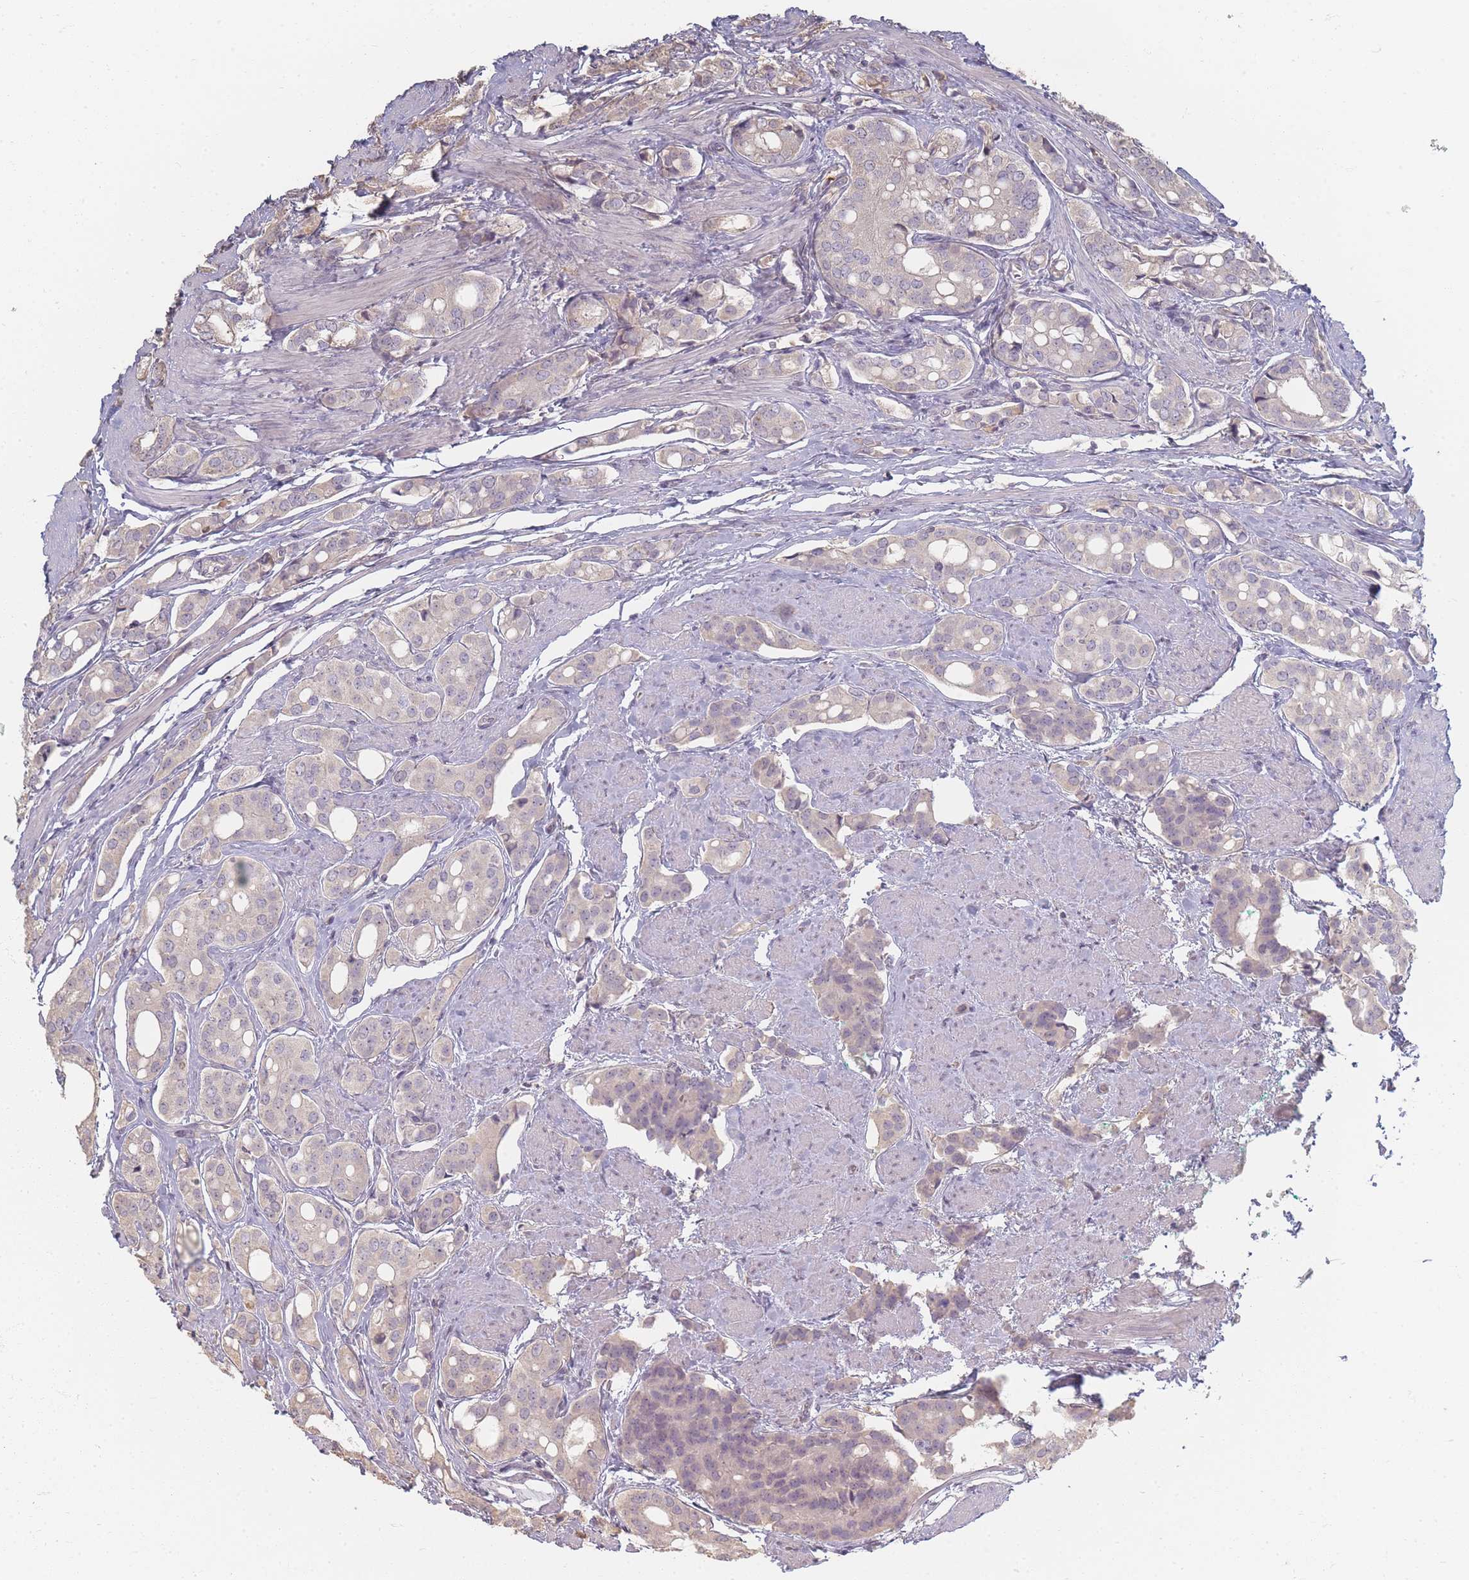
{"staining": {"intensity": "negative", "quantity": "none", "location": "none"}, "tissue": "prostate cancer", "cell_type": "Tumor cells", "image_type": "cancer", "snomed": [{"axis": "morphology", "description": "Adenocarcinoma, High grade"}, {"axis": "topography", "description": "Prostate"}], "caption": "Immunohistochemistry of prostate cancer shows no expression in tumor cells.", "gene": "RFTN1", "patient": {"sex": "male", "age": 71}}